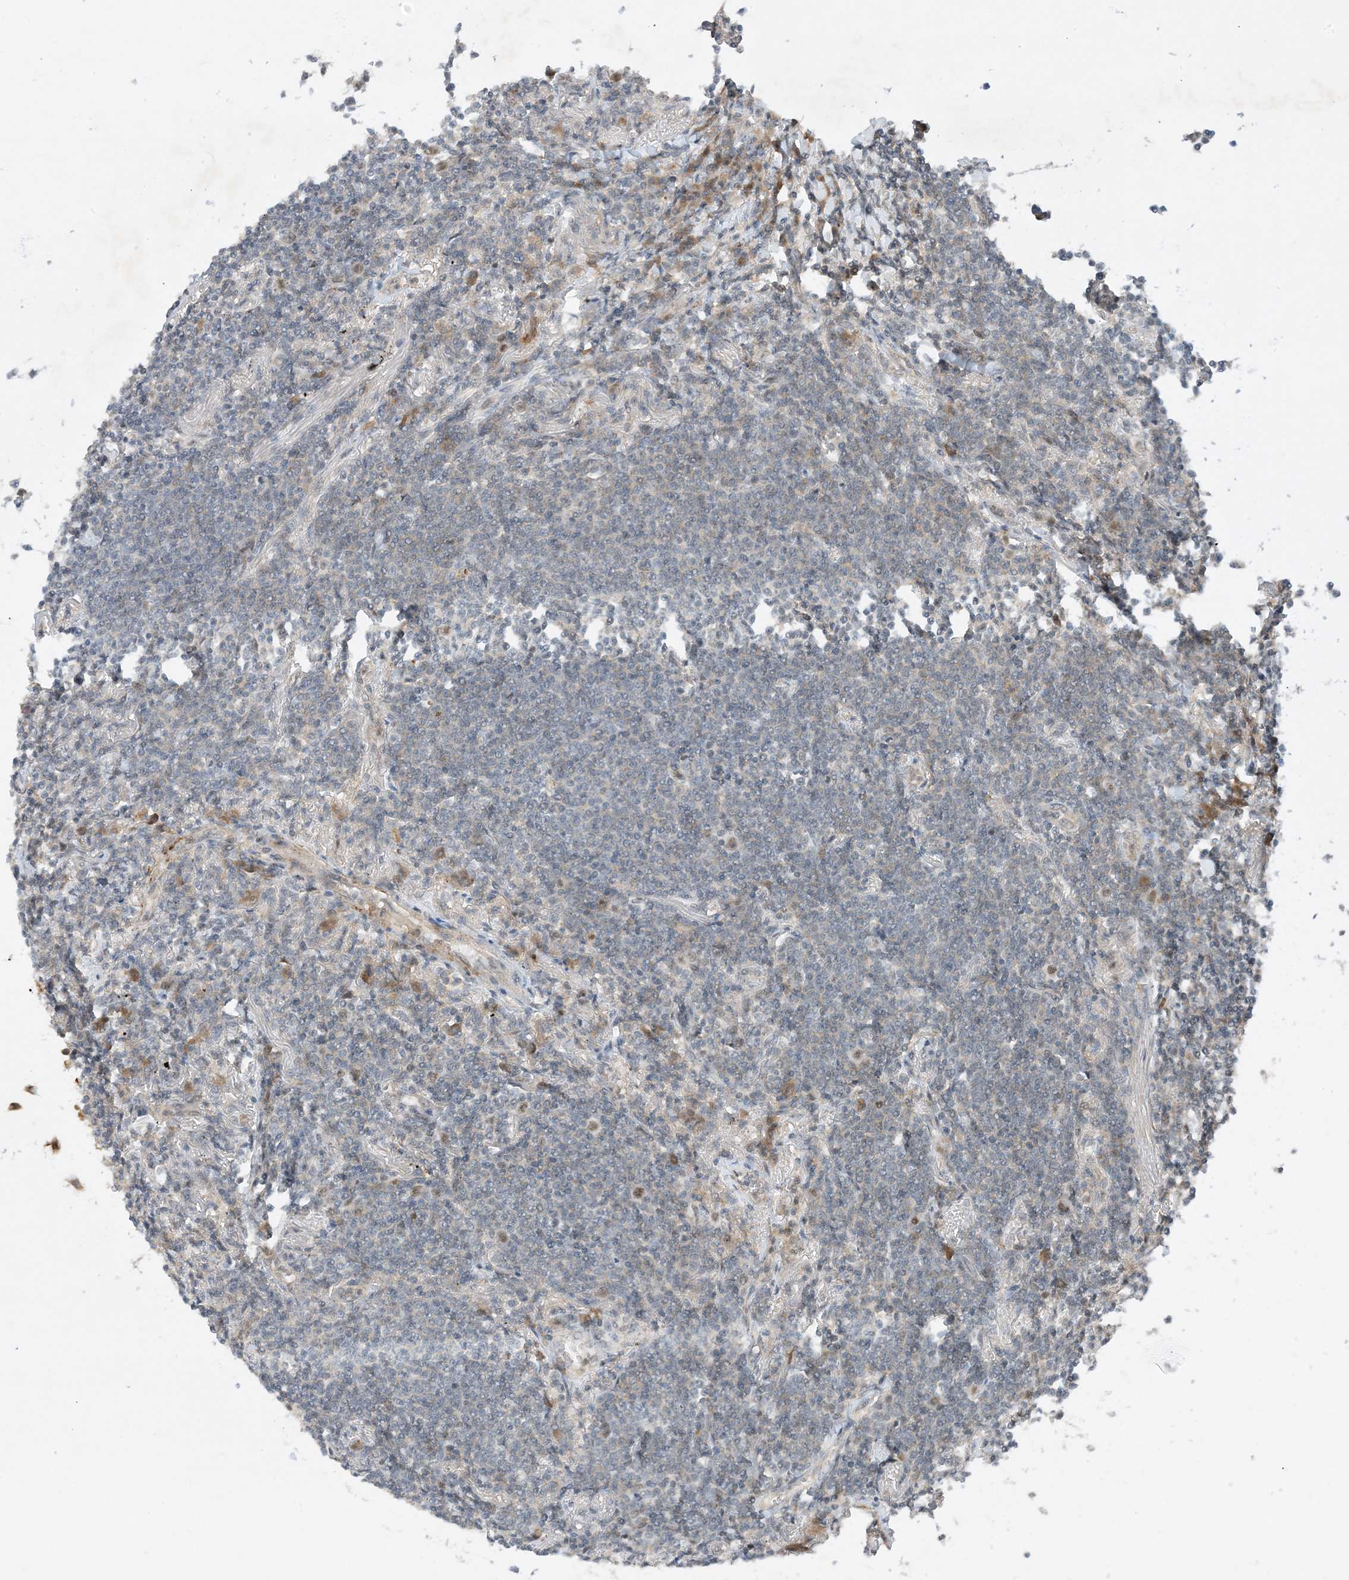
{"staining": {"intensity": "negative", "quantity": "none", "location": "none"}, "tissue": "lymphoma", "cell_type": "Tumor cells", "image_type": "cancer", "snomed": [{"axis": "morphology", "description": "Malignant lymphoma, non-Hodgkin's type, Low grade"}, {"axis": "topography", "description": "Lung"}], "caption": "DAB immunohistochemical staining of human lymphoma shows no significant expression in tumor cells.", "gene": "MAST3", "patient": {"sex": "female", "age": 71}}